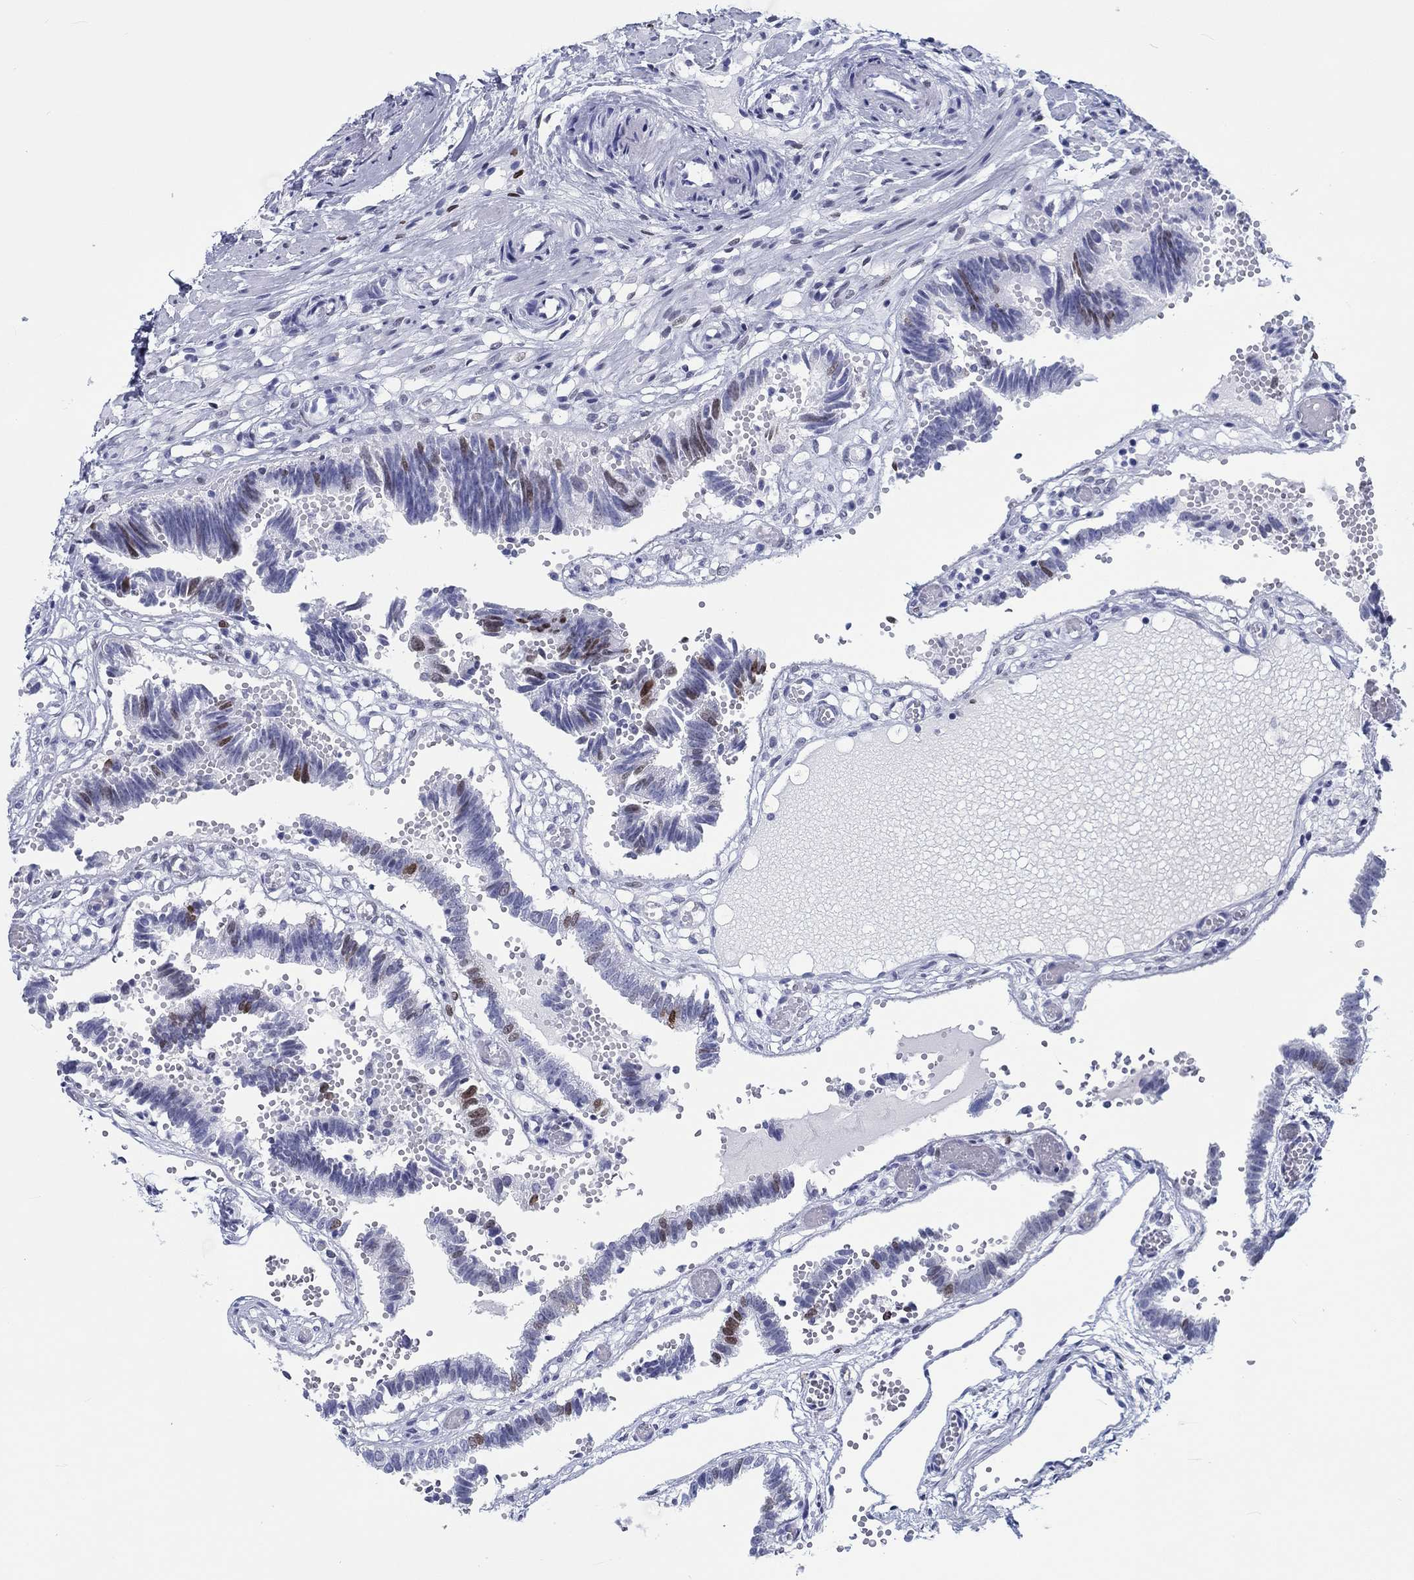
{"staining": {"intensity": "strong", "quantity": "<25%", "location": "nuclear"}, "tissue": "fallopian tube", "cell_type": "Glandular cells", "image_type": "normal", "snomed": [{"axis": "morphology", "description": "Normal tissue, NOS"}, {"axis": "topography", "description": "Fallopian tube"}], "caption": "Immunohistochemistry of unremarkable fallopian tube exhibits medium levels of strong nuclear staining in about <25% of glandular cells.", "gene": "H1", "patient": {"sex": "female", "age": 37}}